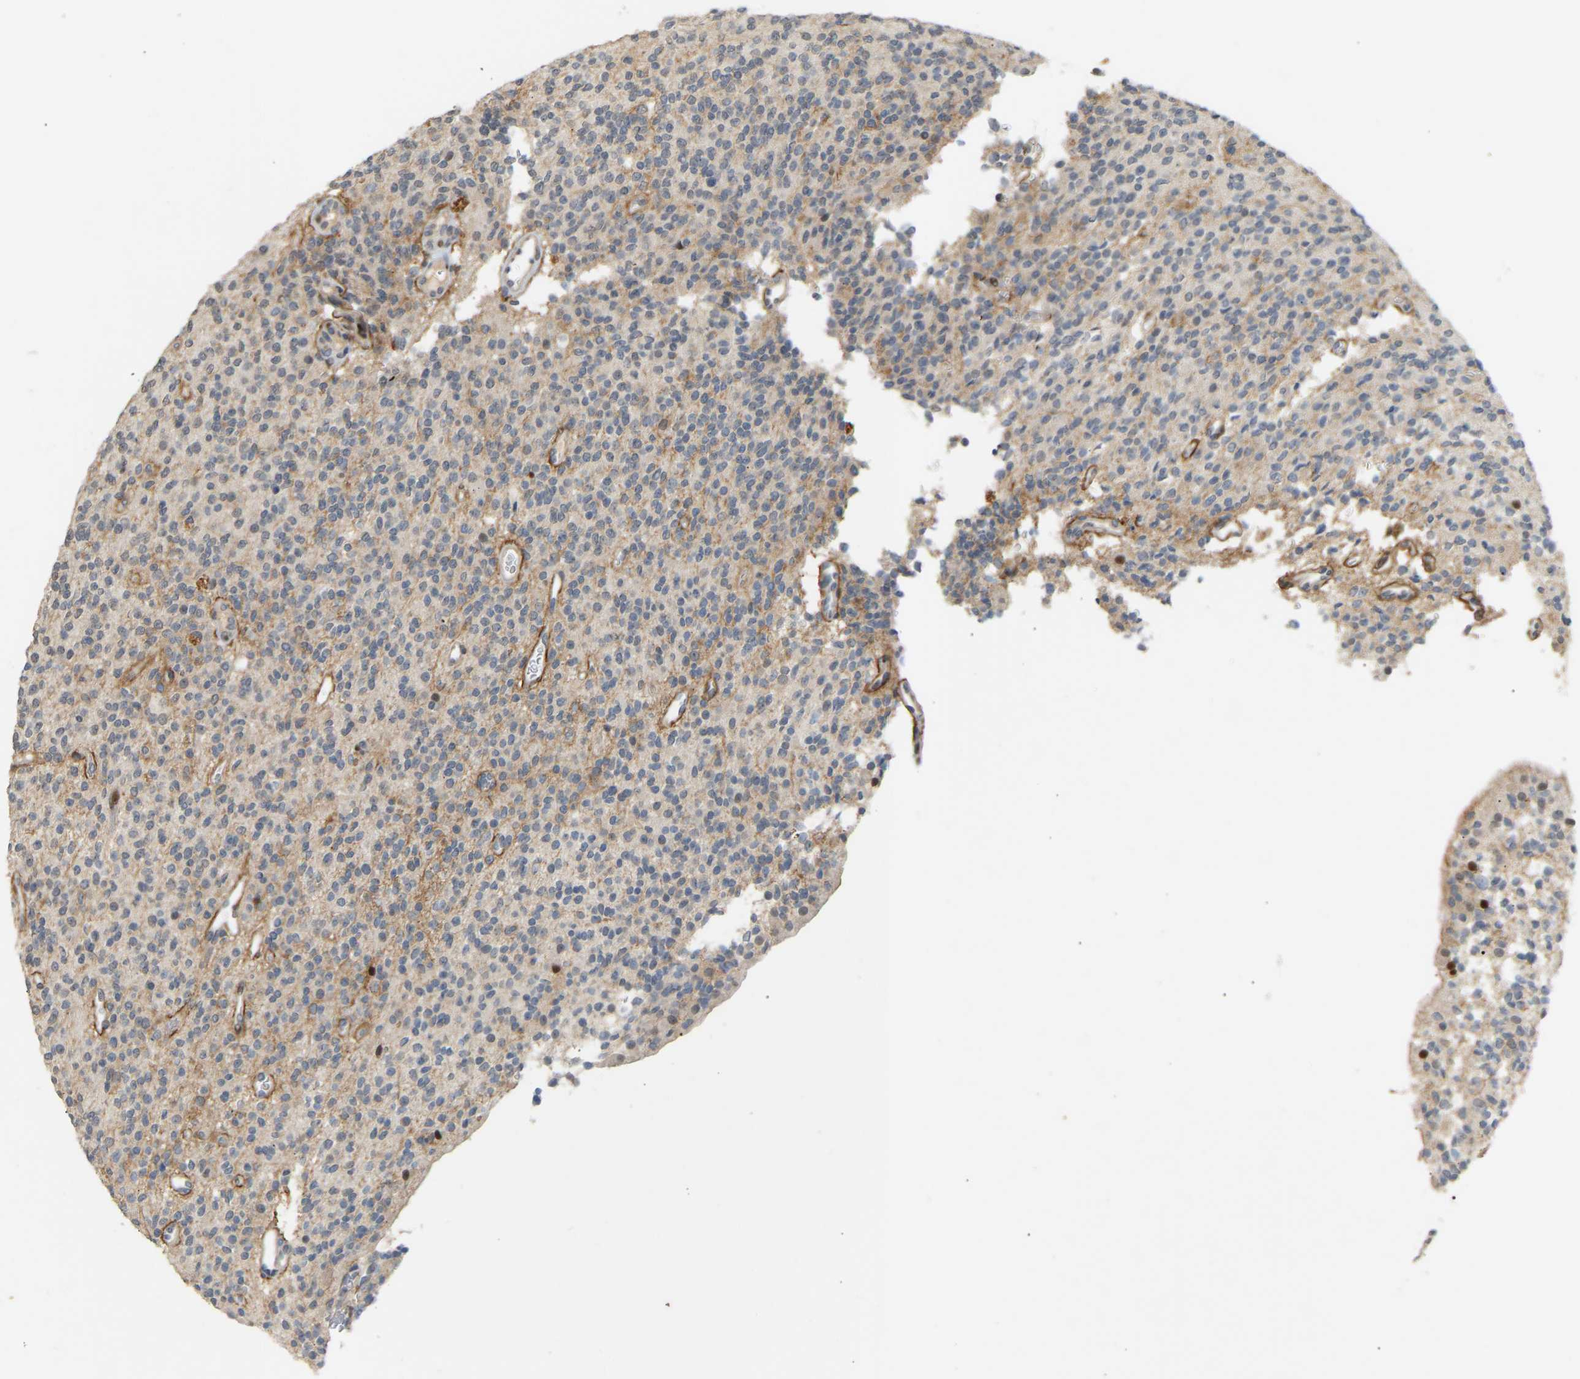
{"staining": {"intensity": "negative", "quantity": "none", "location": "none"}, "tissue": "glioma", "cell_type": "Tumor cells", "image_type": "cancer", "snomed": [{"axis": "morphology", "description": "Glioma, malignant, High grade"}, {"axis": "topography", "description": "Brain"}], "caption": "Malignant glioma (high-grade) stained for a protein using IHC reveals no expression tumor cells.", "gene": "PTPN4", "patient": {"sex": "male", "age": 34}}